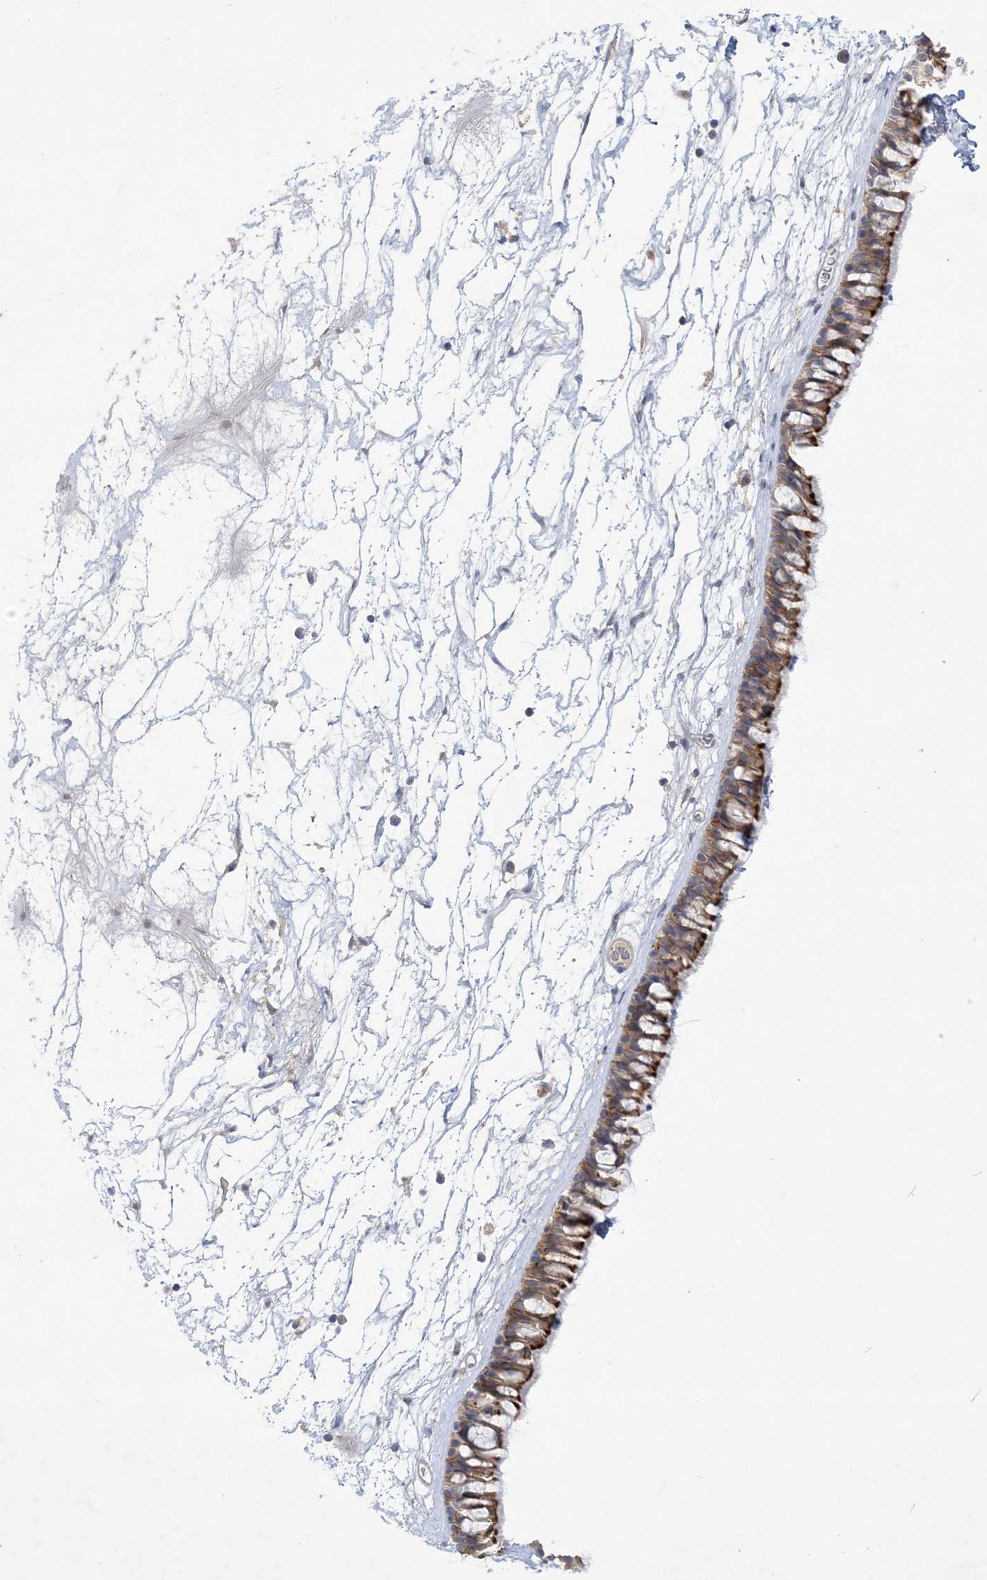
{"staining": {"intensity": "strong", "quantity": ">75%", "location": "cytoplasmic/membranous"}, "tissue": "nasopharynx", "cell_type": "Respiratory epithelial cells", "image_type": "normal", "snomed": [{"axis": "morphology", "description": "Normal tissue, NOS"}, {"axis": "topography", "description": "Nasopharynx"}], "caption": "Approximately >75% of respiratory epithelial cells in unremarkable human nasopharynx reveal strong cytoplasmic/membranous protein staining as visualized by brown immunohistochemical staining.", "gene": "ANKRD35", "patient": {"sex": "male", "age": 64}}